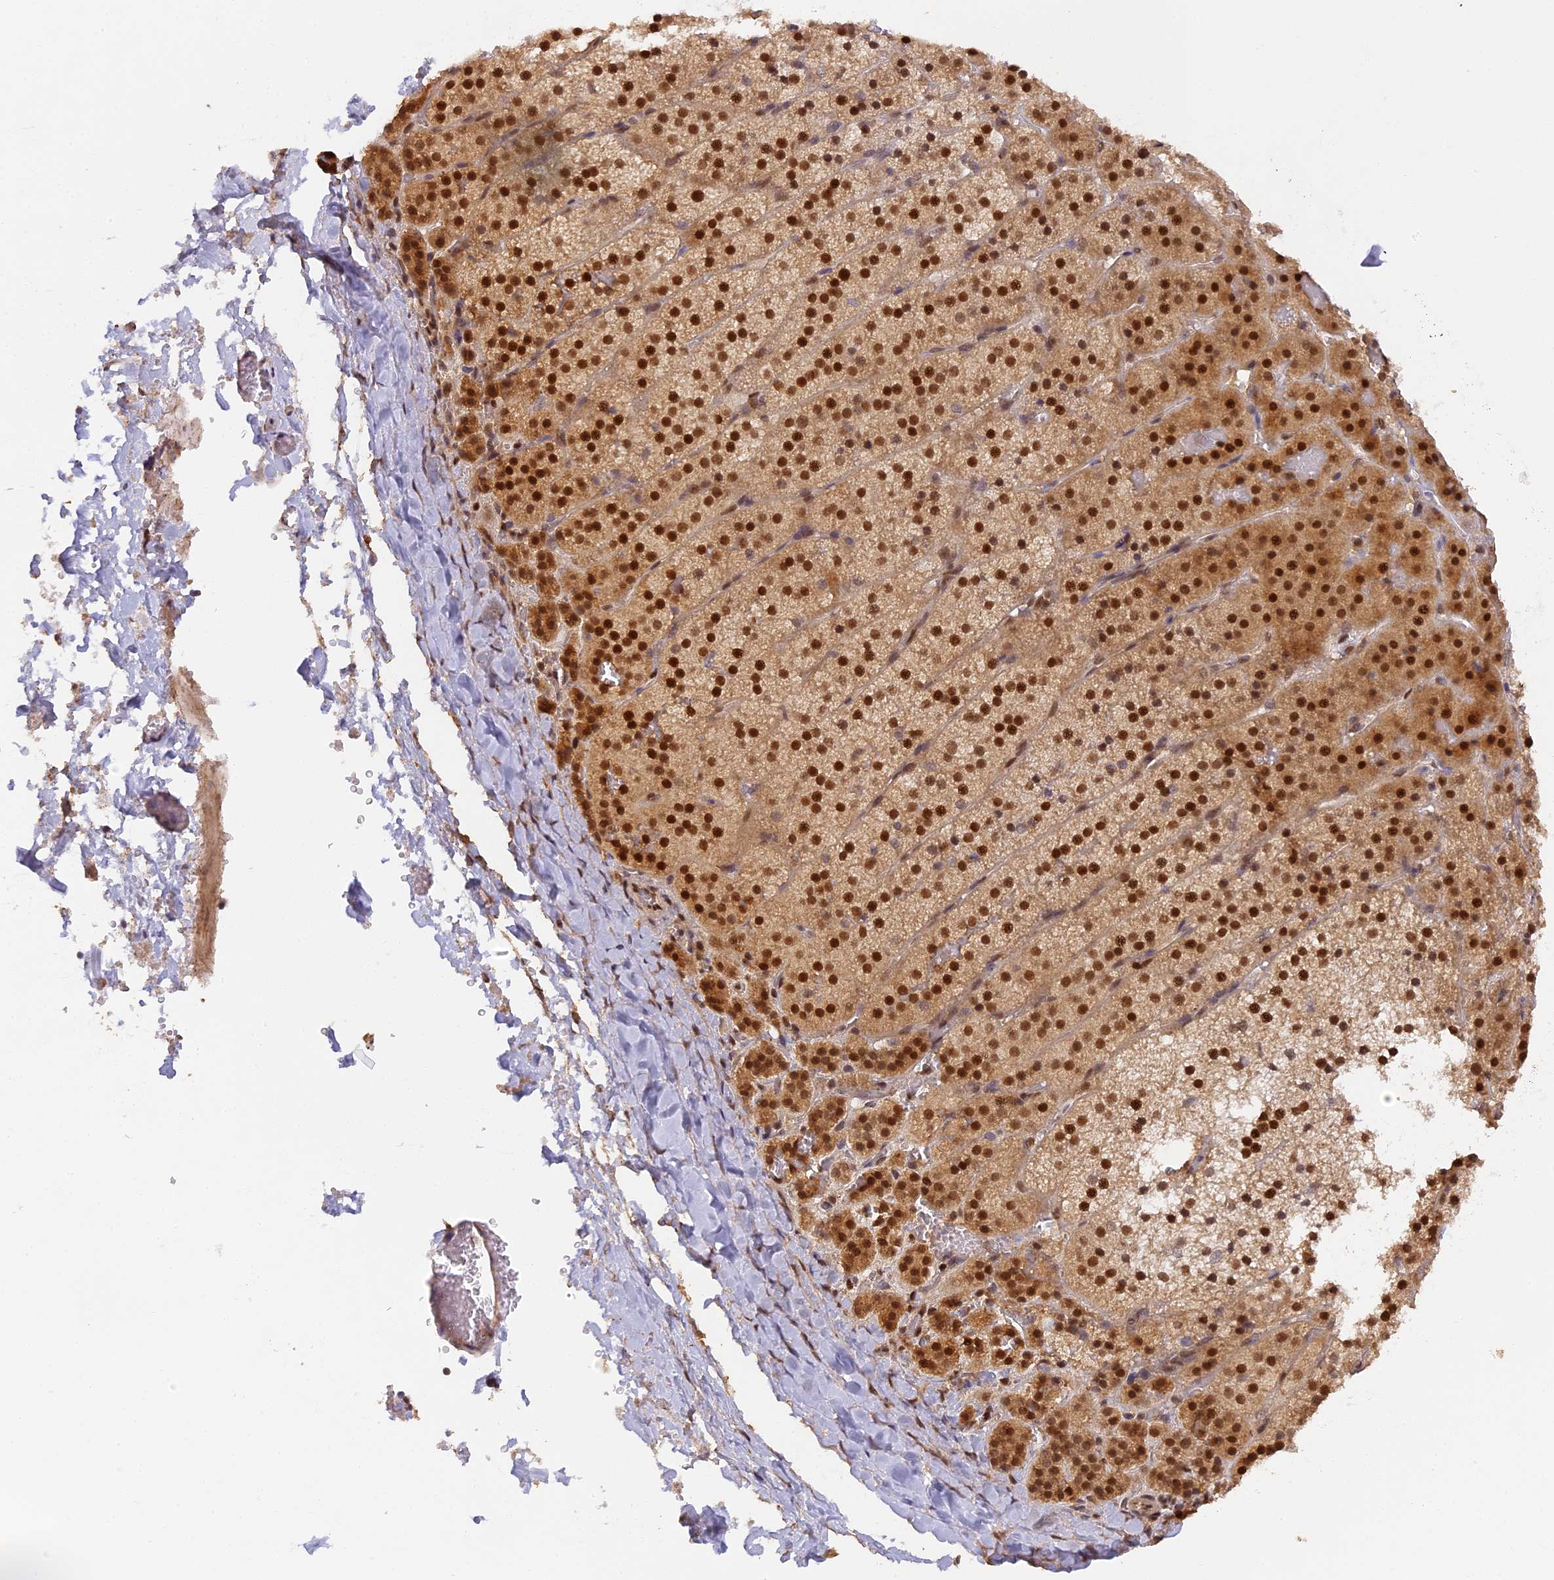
{"staining": {"intensity": "strong", "quantity": ">75%", "location": "cytoplasmic/membranous,nuclear"}, "tissue": "adrenal gland", "cell_type": "Glandular cells", "image_type": "normal", "snomed": [{"axis": "morphology", "description": "Normal tissue, NOS"}, {"axis": "topography", "description": "Adrenal gland"}], "caption": "A high amount of strong cytoplasmic/membranous,nuclear positivity is seen in about >75% of glandular cells in unremarkable adrenal gland.", "gene": "MYBL2", "patient": {"sex": "female", "age": 44}}